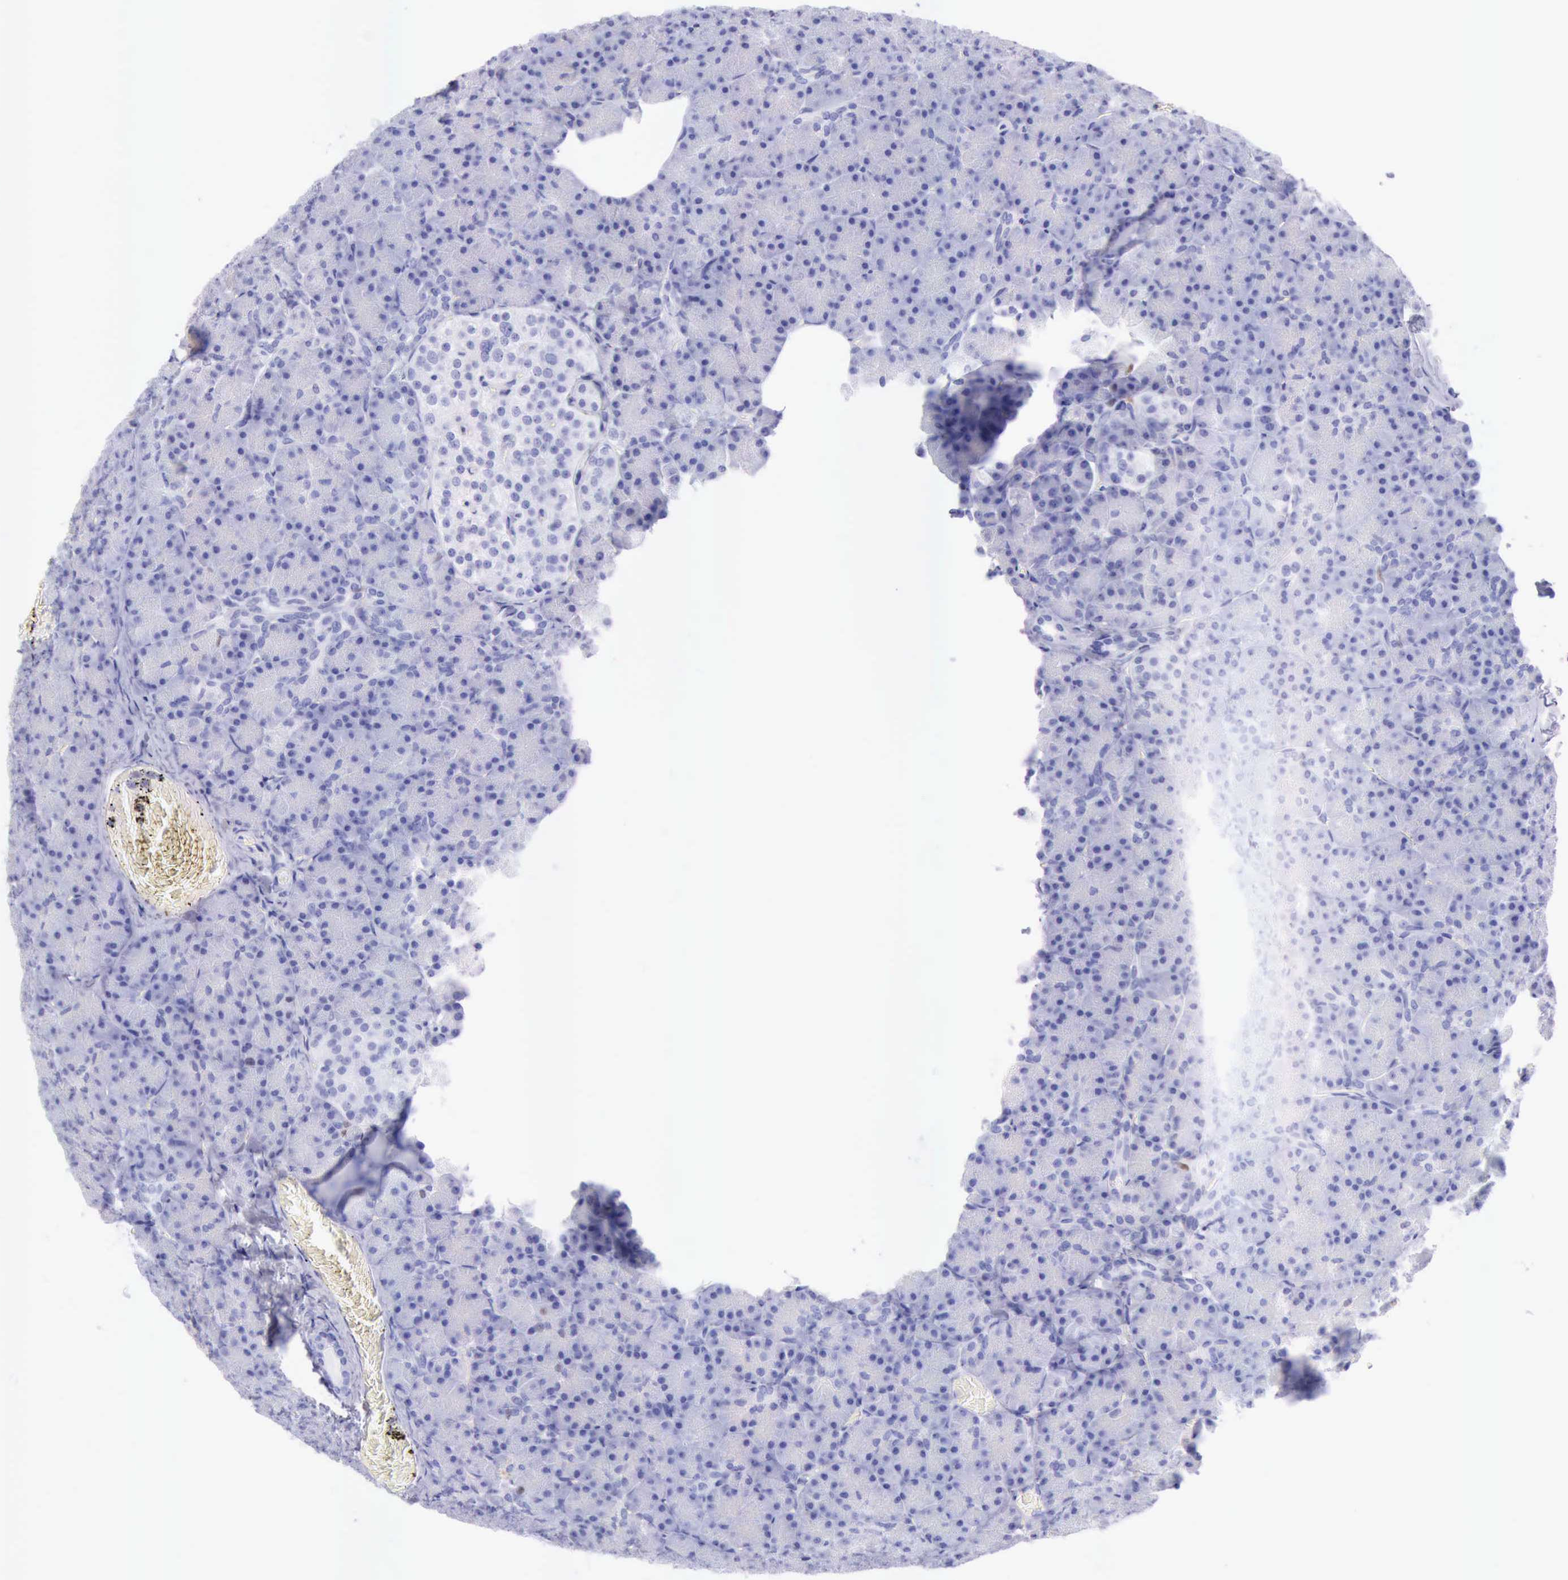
{"staining": {"intensity": "moderate", "quantity": "<25%", "location": "nuclear"}, "tissue": "pancreas", "cell_type": "Exocrine glandular cells", "image_type": "normal", "snomed": [{"axis": "morphology", "description": "Normal tissue, NOS"}, {"axis": "topography", "description": "Pancreas"}], "caption": "This histopathology image shows IHC staining of unremarkable human pancreas, with low moderate nuclear staining in approximately <25% of exocrine glandular cells.", "gene": "MCM2", "patient": {"sex": "female", "age": 43}}